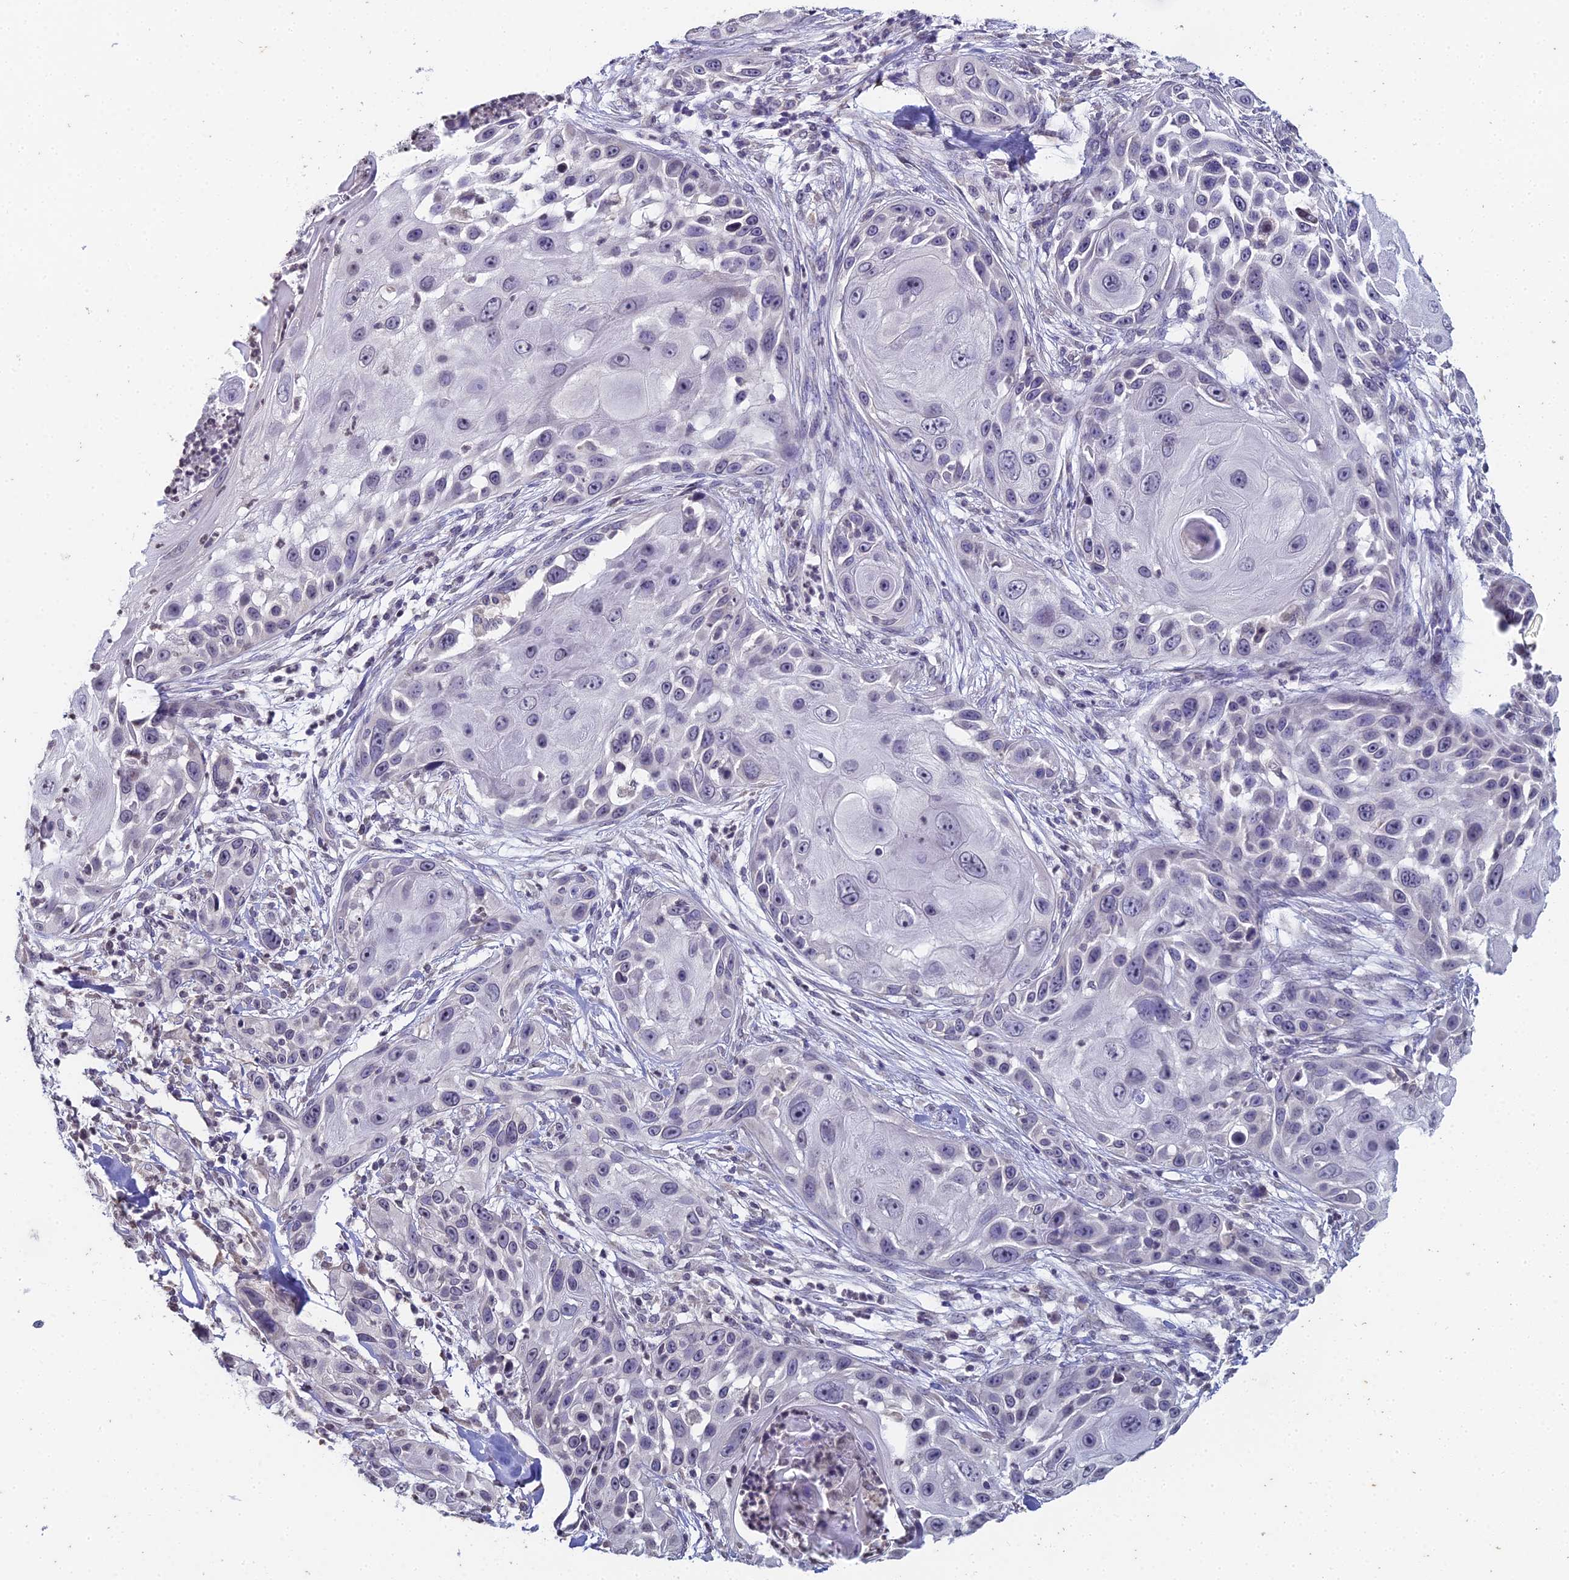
{"staining": {"intensity": "negative", "quantity": "none", "location": "none"}, "tissue": "skin cancer", "cell_type": "Tumor cells", "image_type": "cancer", "snomed": [{"axis": "morphology", "description": "Squamous cell carcinoma, NOS"}, {"axis": "topography", "description": "Skin"}], "caption": "DAB immunohistochemical staining of human skin squamous cell carcinoma reveals no significant positivity in tumor cells.", "gene": "PRR22", "patient": {"sex": "female", "age": 44}}